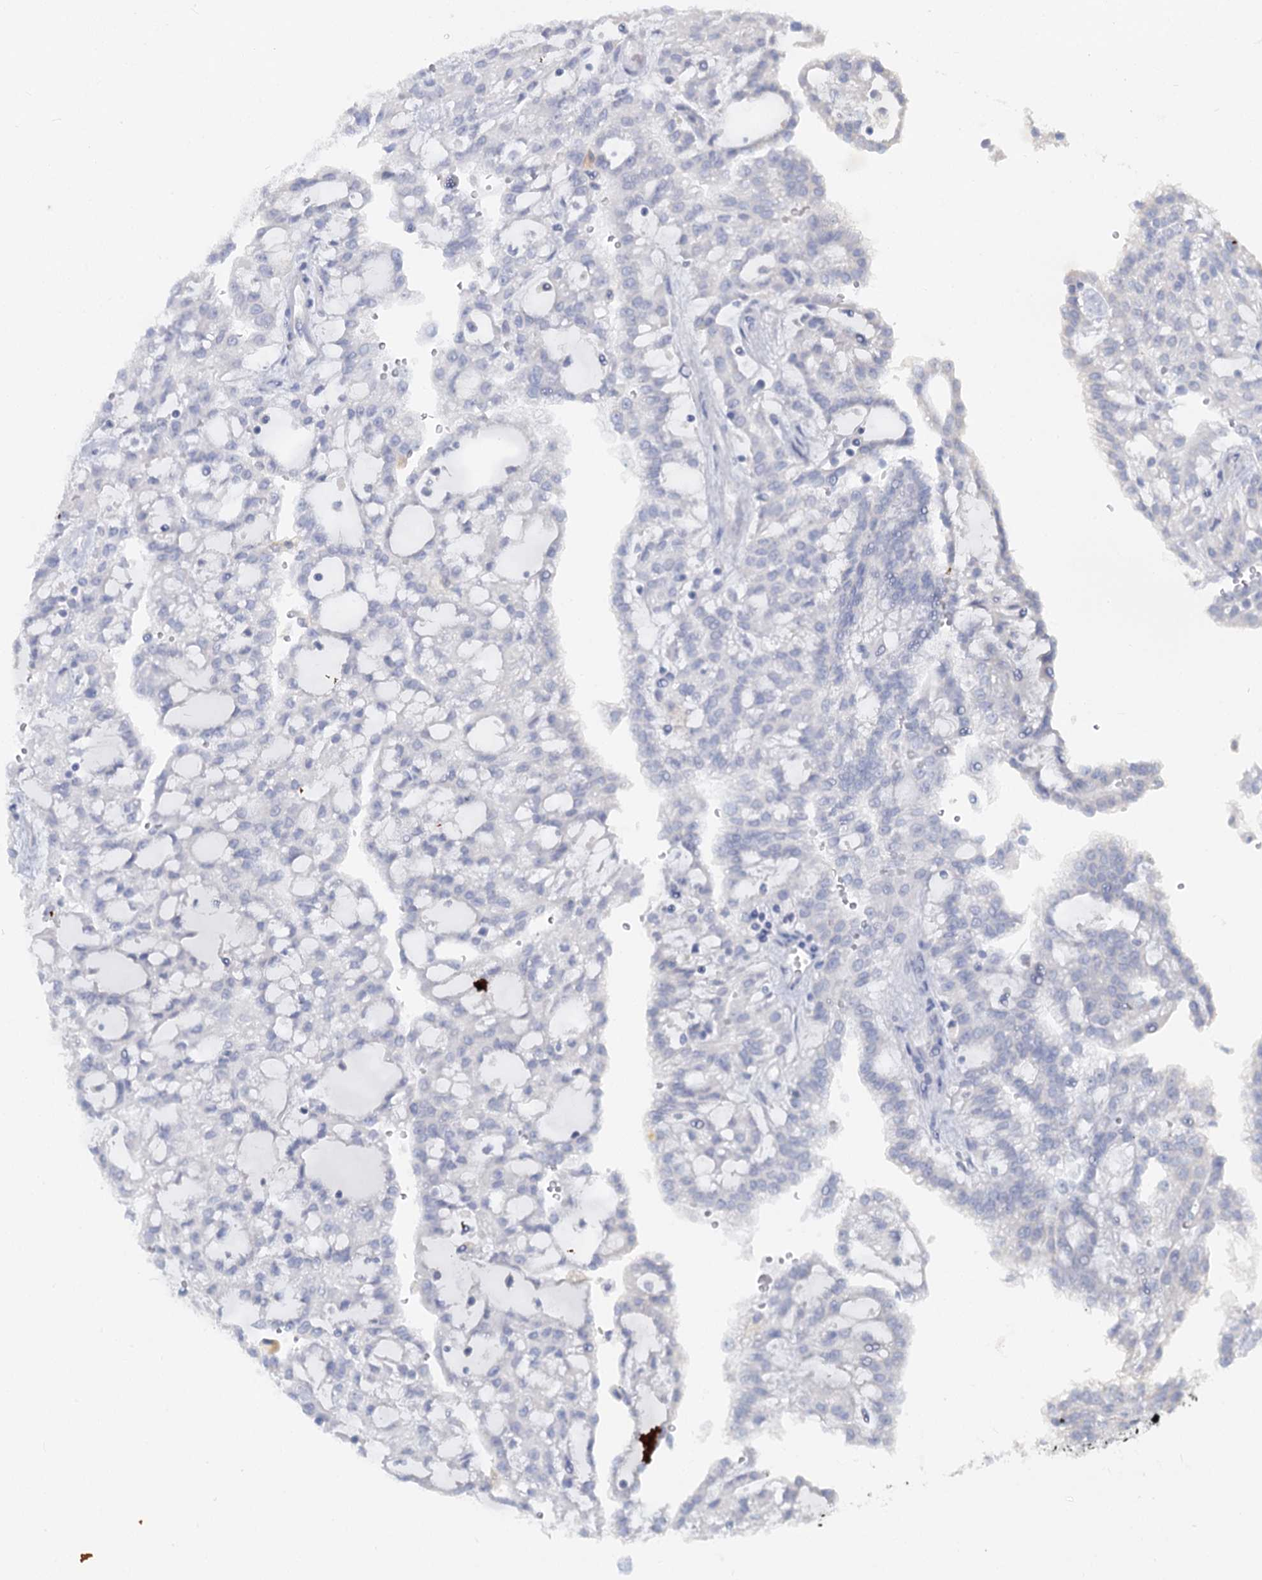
{"staining": {"intensity": "negative", "quantity": "none", "location": "none"}, "tissue": "renal cancer", "cell_type": "Tumor cells", "image_type": "cancer", "snomed": [{"axis": "morphology", "description": "Adenocarcinoma, NOS"}, {"axis": "topography", "description": "Kidney"}], "caption": "DAB (3,3'-diaminobenzidine) immunohistochemical staining of renal adenocarcinoma reveals no significant expression in tumor cells. (DAB (3,3'-diaminobenzidine) immunohistochemistry (IHC), high magnification).", "gene": "CHGA", "patient": {"sex": "male", "age": 63}}